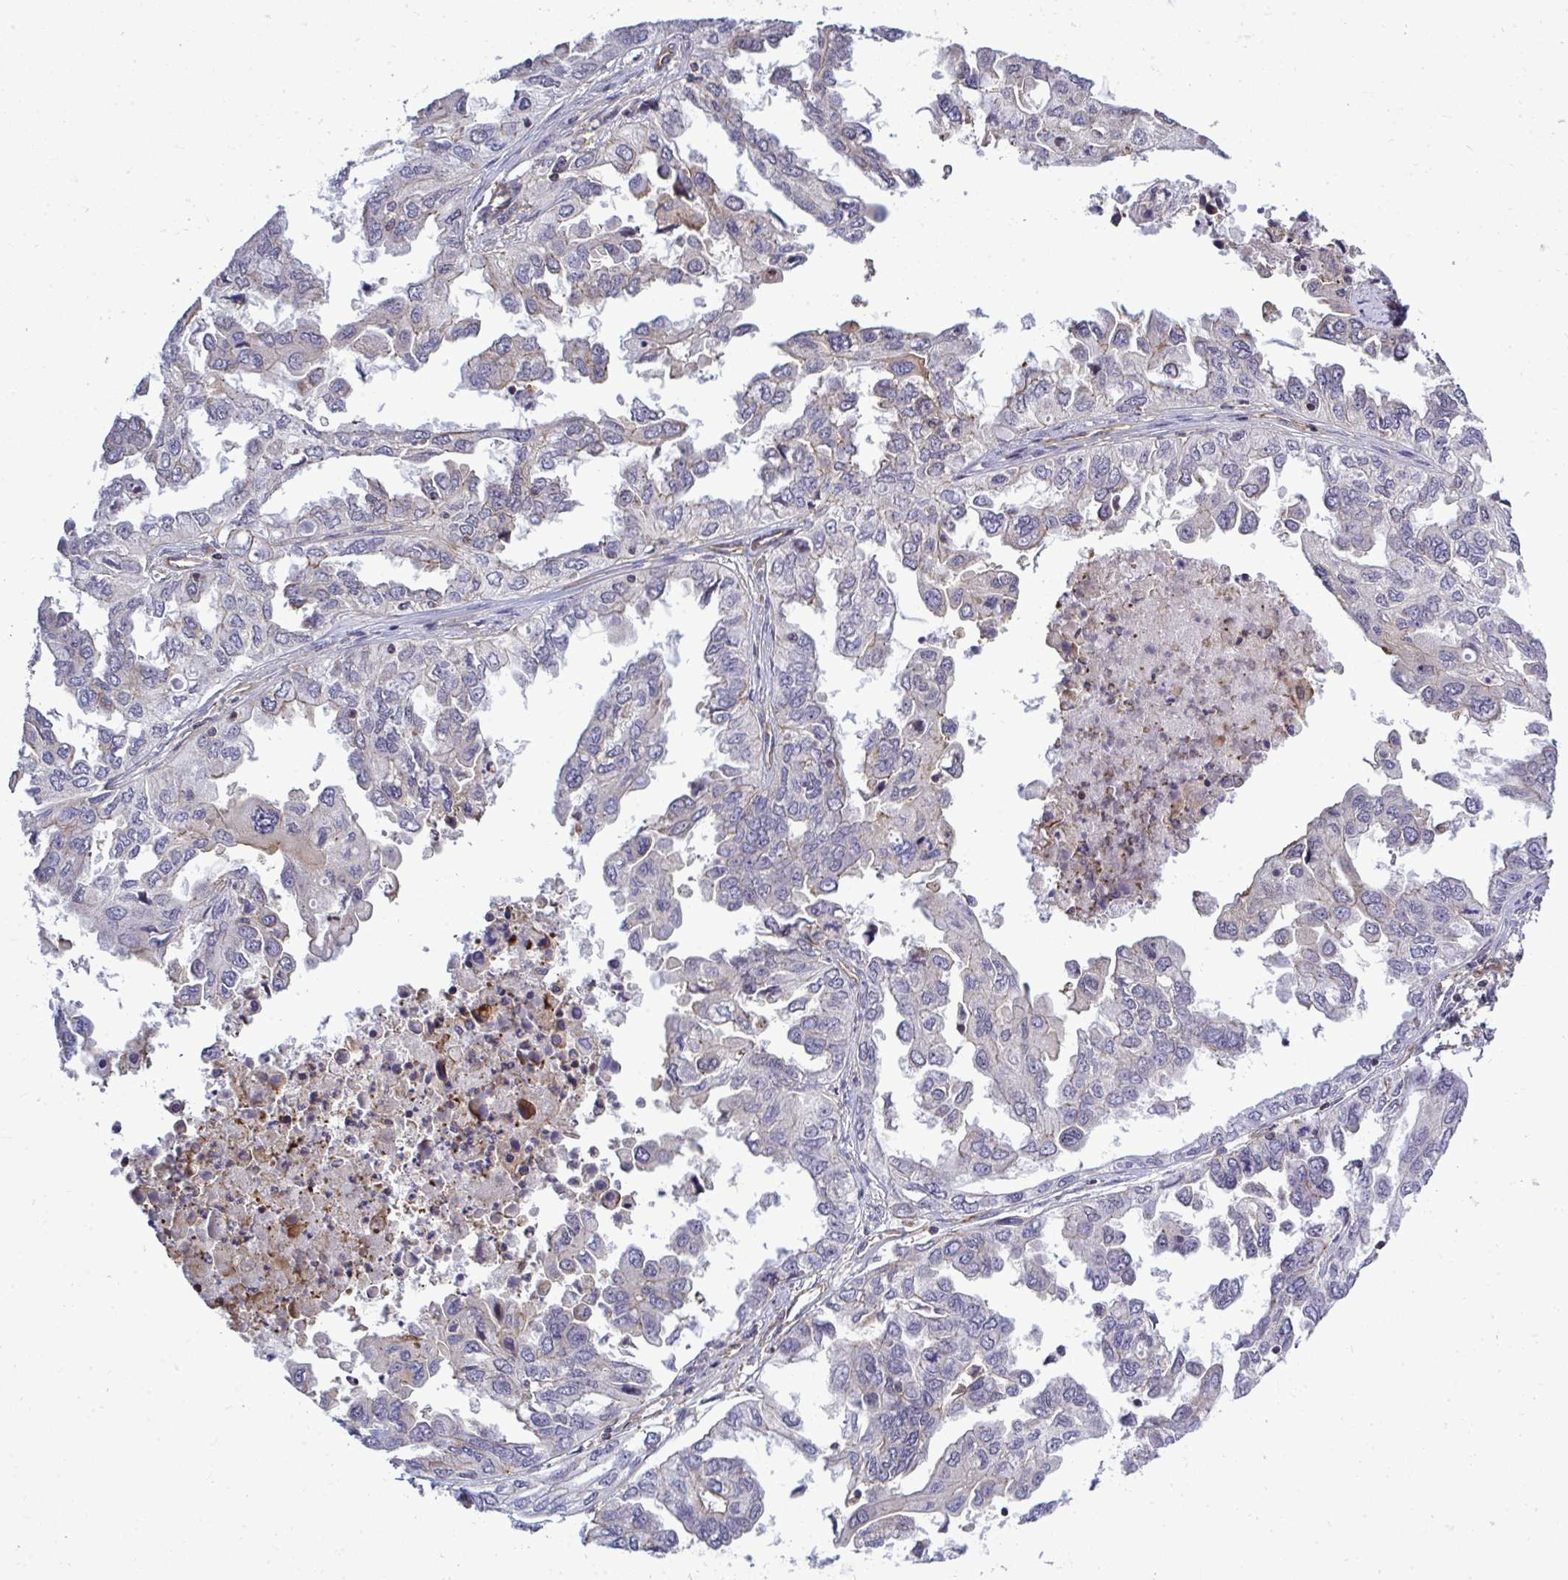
{"staining": {"intensity": "weak", "quantity": "<25%", "location": "cytoplasmic/membranous"}, "tissue": "ovarian cancer", "cell_type": "Tumor cells", "image_type": "cancer", "snomed": [{"axis": "morphology", "description": "Cystadenocarcinoma, serous, NOS"}, {"axis": "topography", "description": "Ovary"}], "caption": "Tumor cells show no significant protein positivity in ovarian cancer.", "gene": "FUT10", "patient": {"sex": "female", "age": 53}}